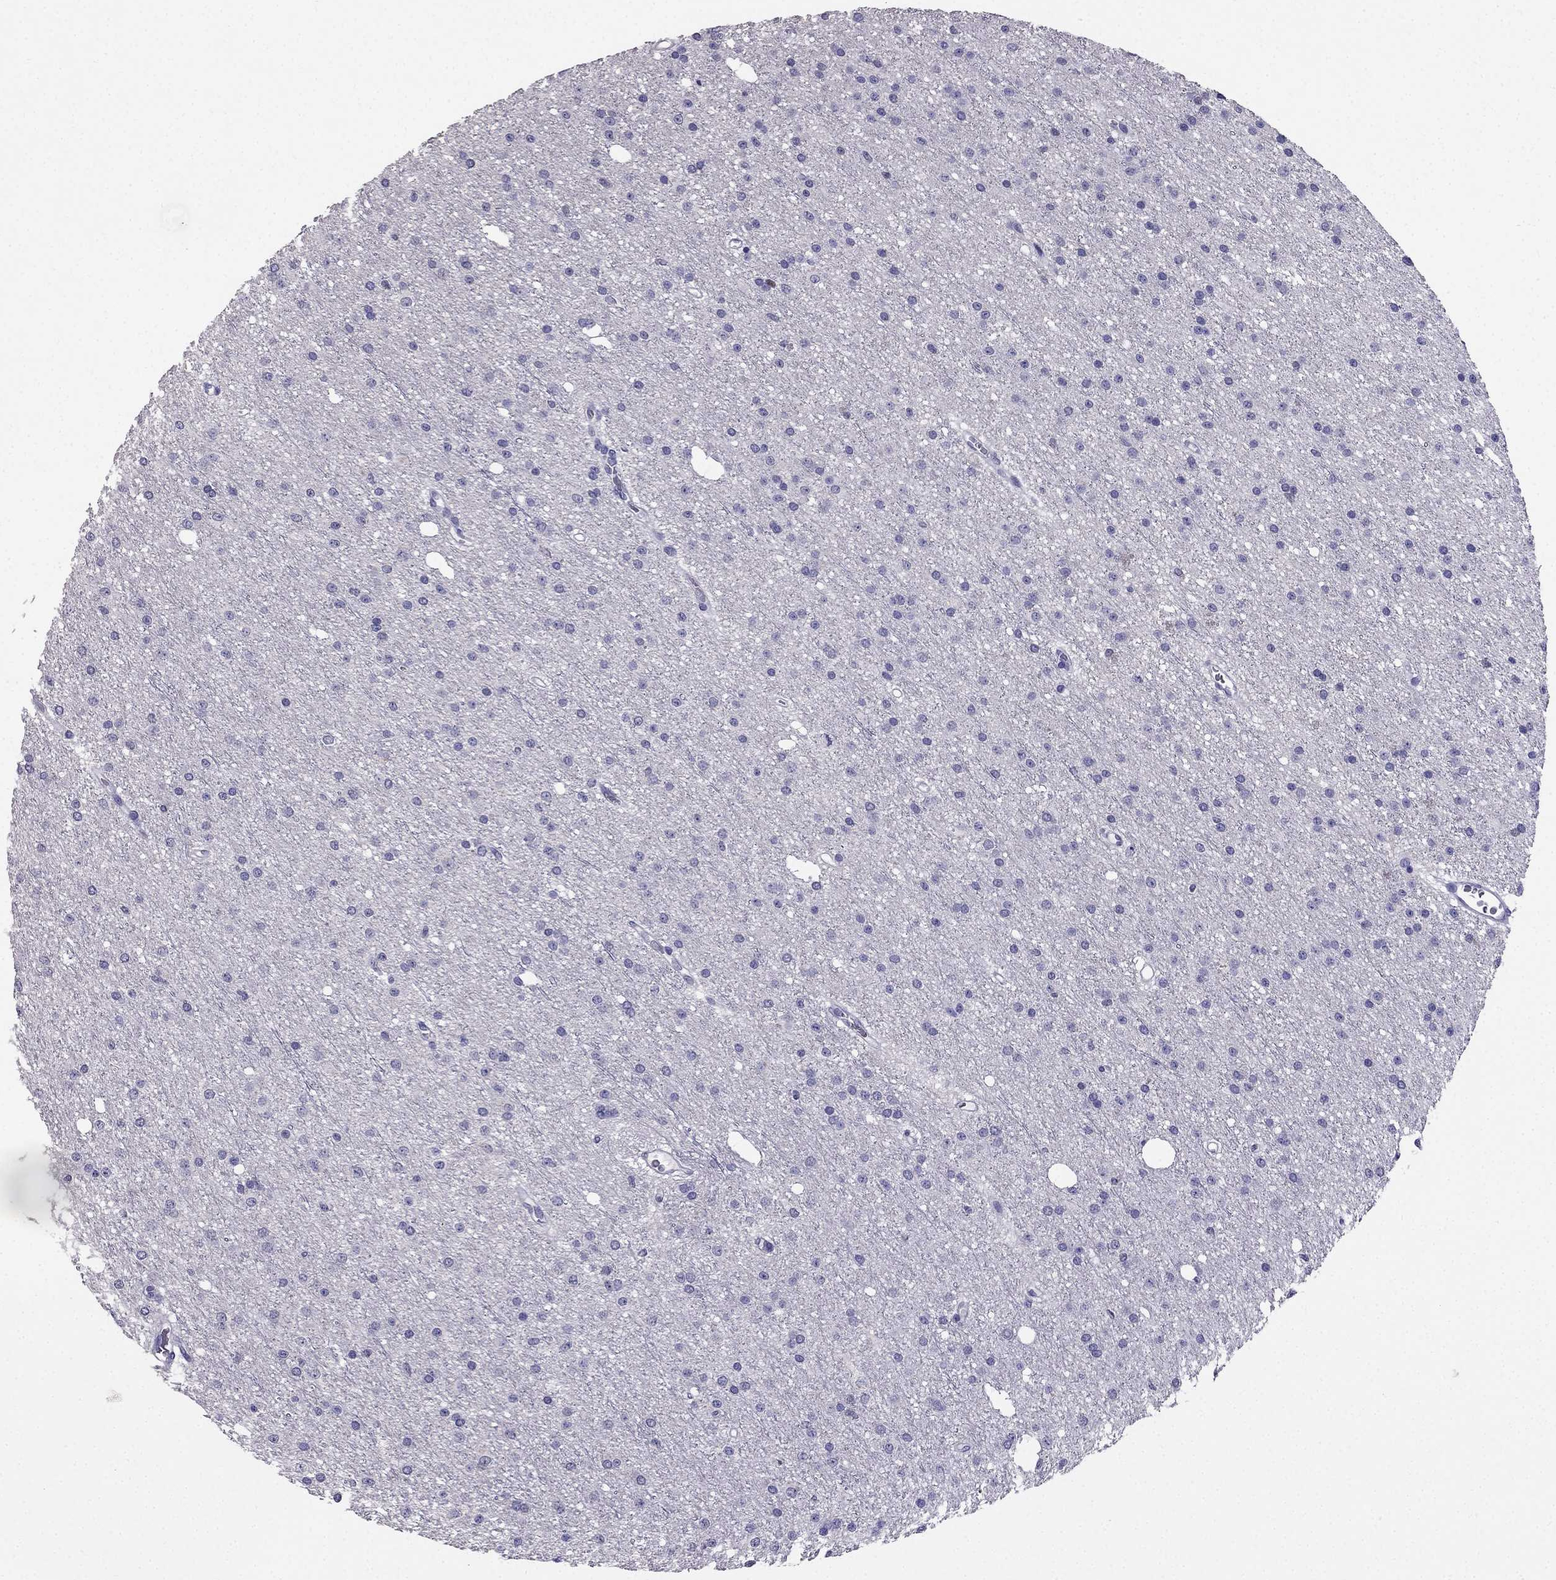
{"staining": {"intensity": "negative", "quantity": "none", "location": "none"}, "tissue": "glioma", "cell_type": "Tumor cells", "image_type": "cancer", "snomed": [{"axis": "morphology", "description": "Glioma, malignant, Low grade"}, {"axis": "topography", "description": "Brain"}], "caption": "A photomicrograph of human glioma is negative for staining in tumor cells.", "gene": "ARID3A", "patient": {"sex": "male", "age": 27}}